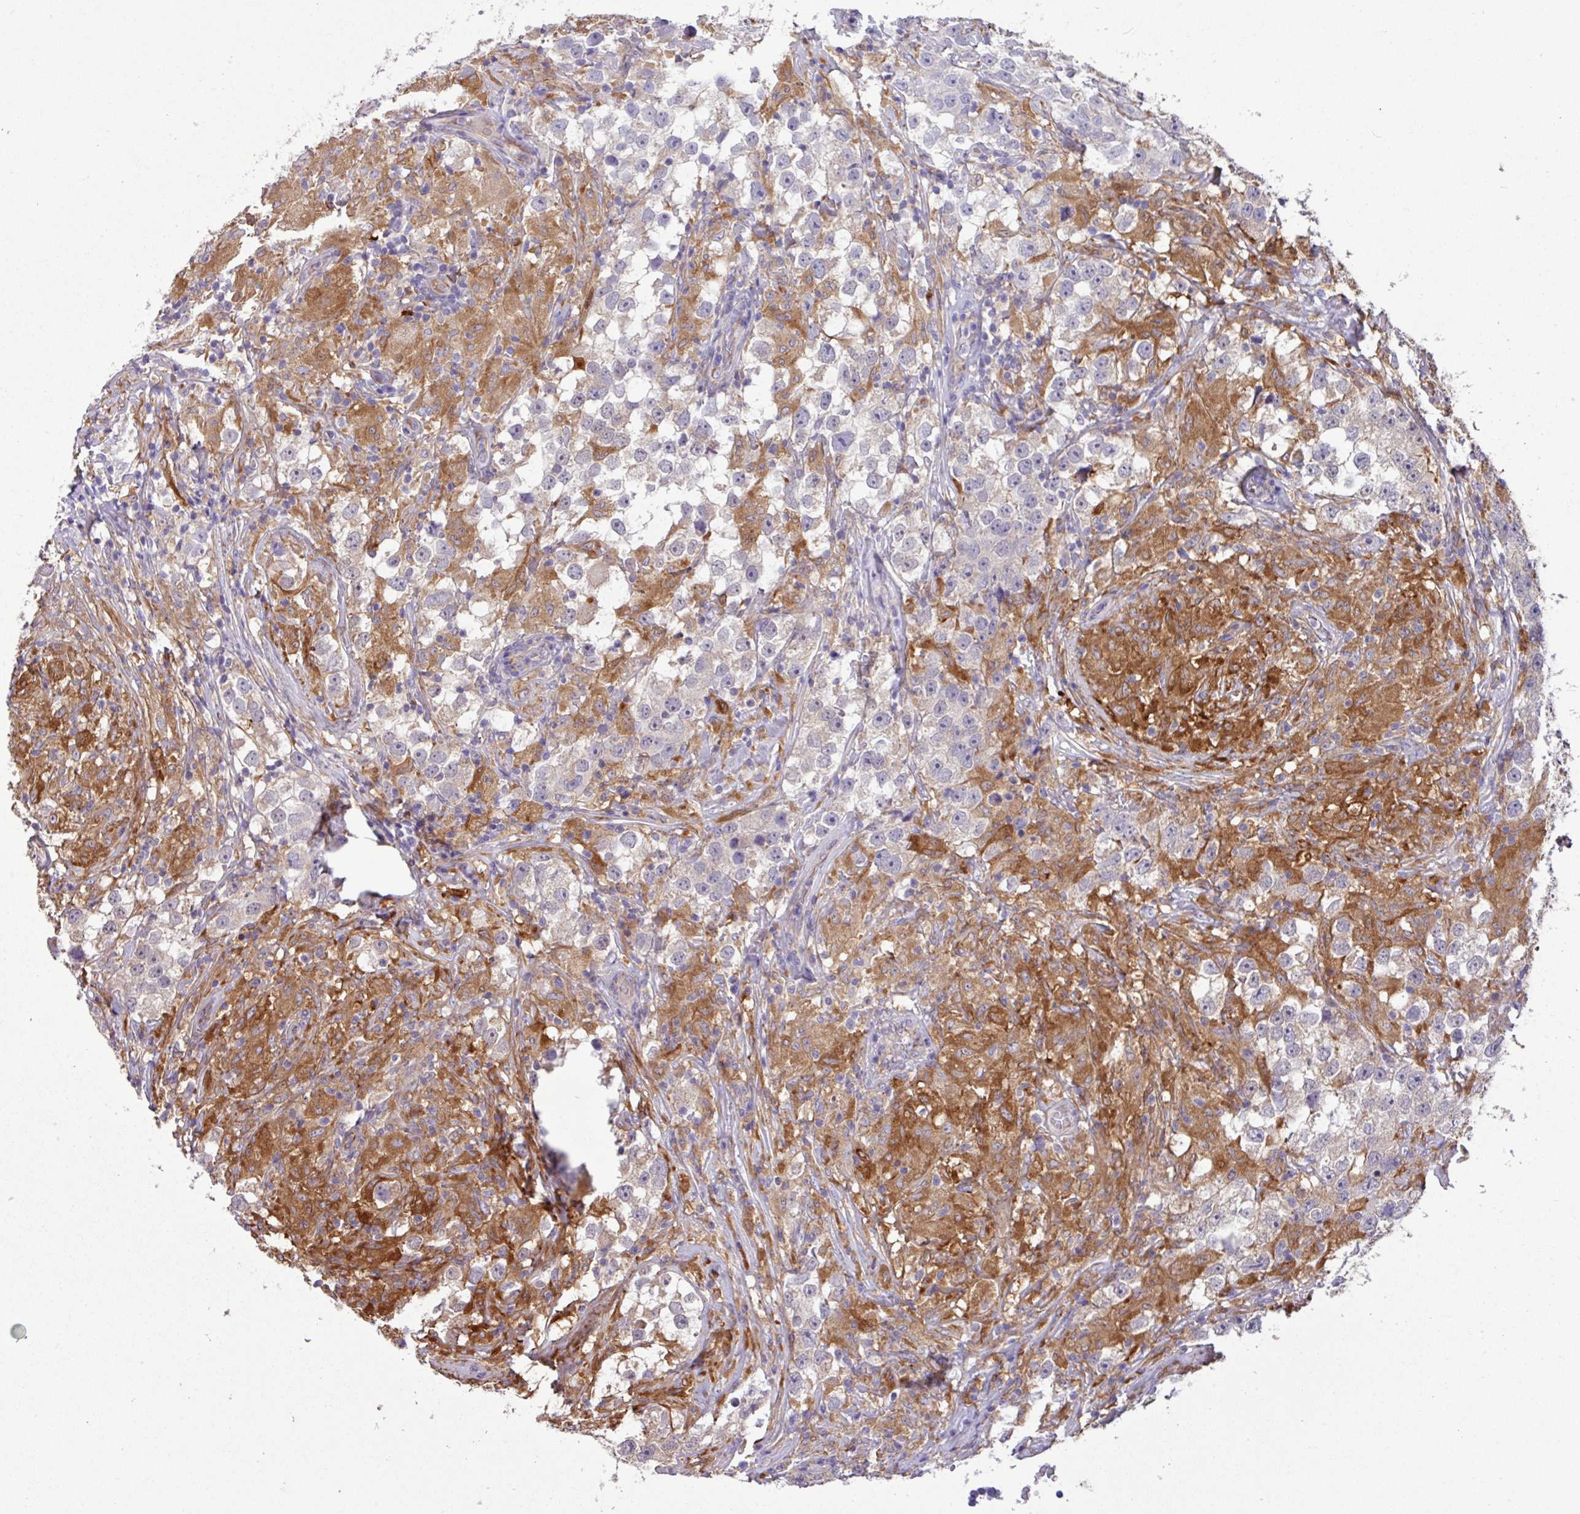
{"staining": {"intensity": "weak", "quantity": "<25%", "location": "cytoplasmic/membranous"}, "tissue": "testis cancer", "cell_type": "Tumor cells", "image_type": "cancer", "snomed": [{"axis": "morphology", "description": "Seminoma, NOS"}, {"axis": "topography", "description": "Testis"}], "caption": "Tumor cells show no significant staining in testis cancer.", "gene": "MRM2", "patient": {"sex": "male", "age": 46}}